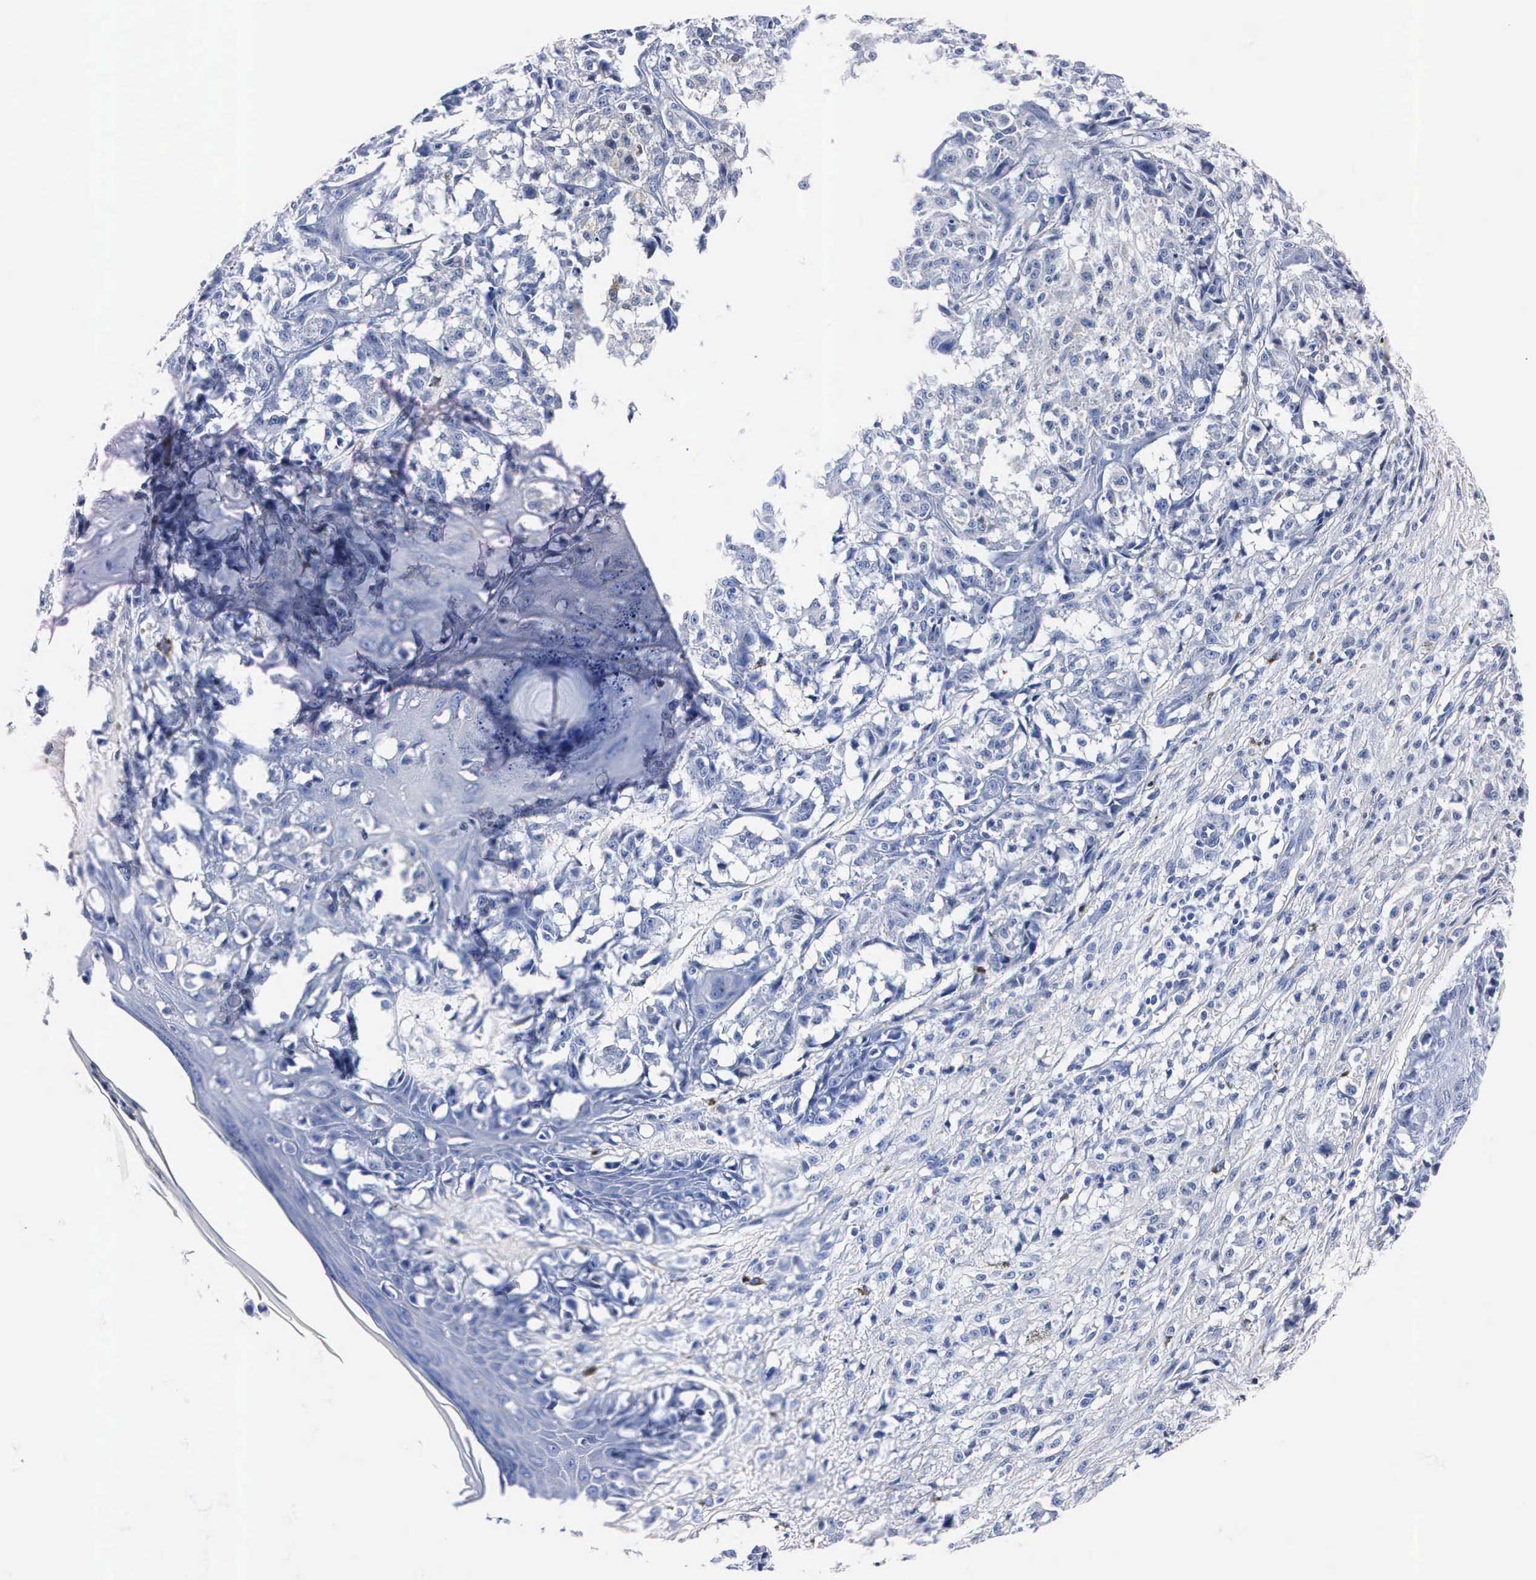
{"staining": {"intensity": "negative", "quantity": "none", "location": "none"}, "tissue": "melanoma", "cell_type": "Tumor cells", "image_type": "cancer", "snomed": [{"axis": "morphology", "description": "Malignant melanoma, NOS"}, {"axis": "topography", "description": "Skin"}], "caption": "This photomicrograph is of melanoma stained with immunohistochemistry (IHC) to label a protein in brown with the nuclei are counter-stained blue. There is no staining in tumor cells.", "gene": "ENO2", "patient": {"sex": "male", "age": 80}}